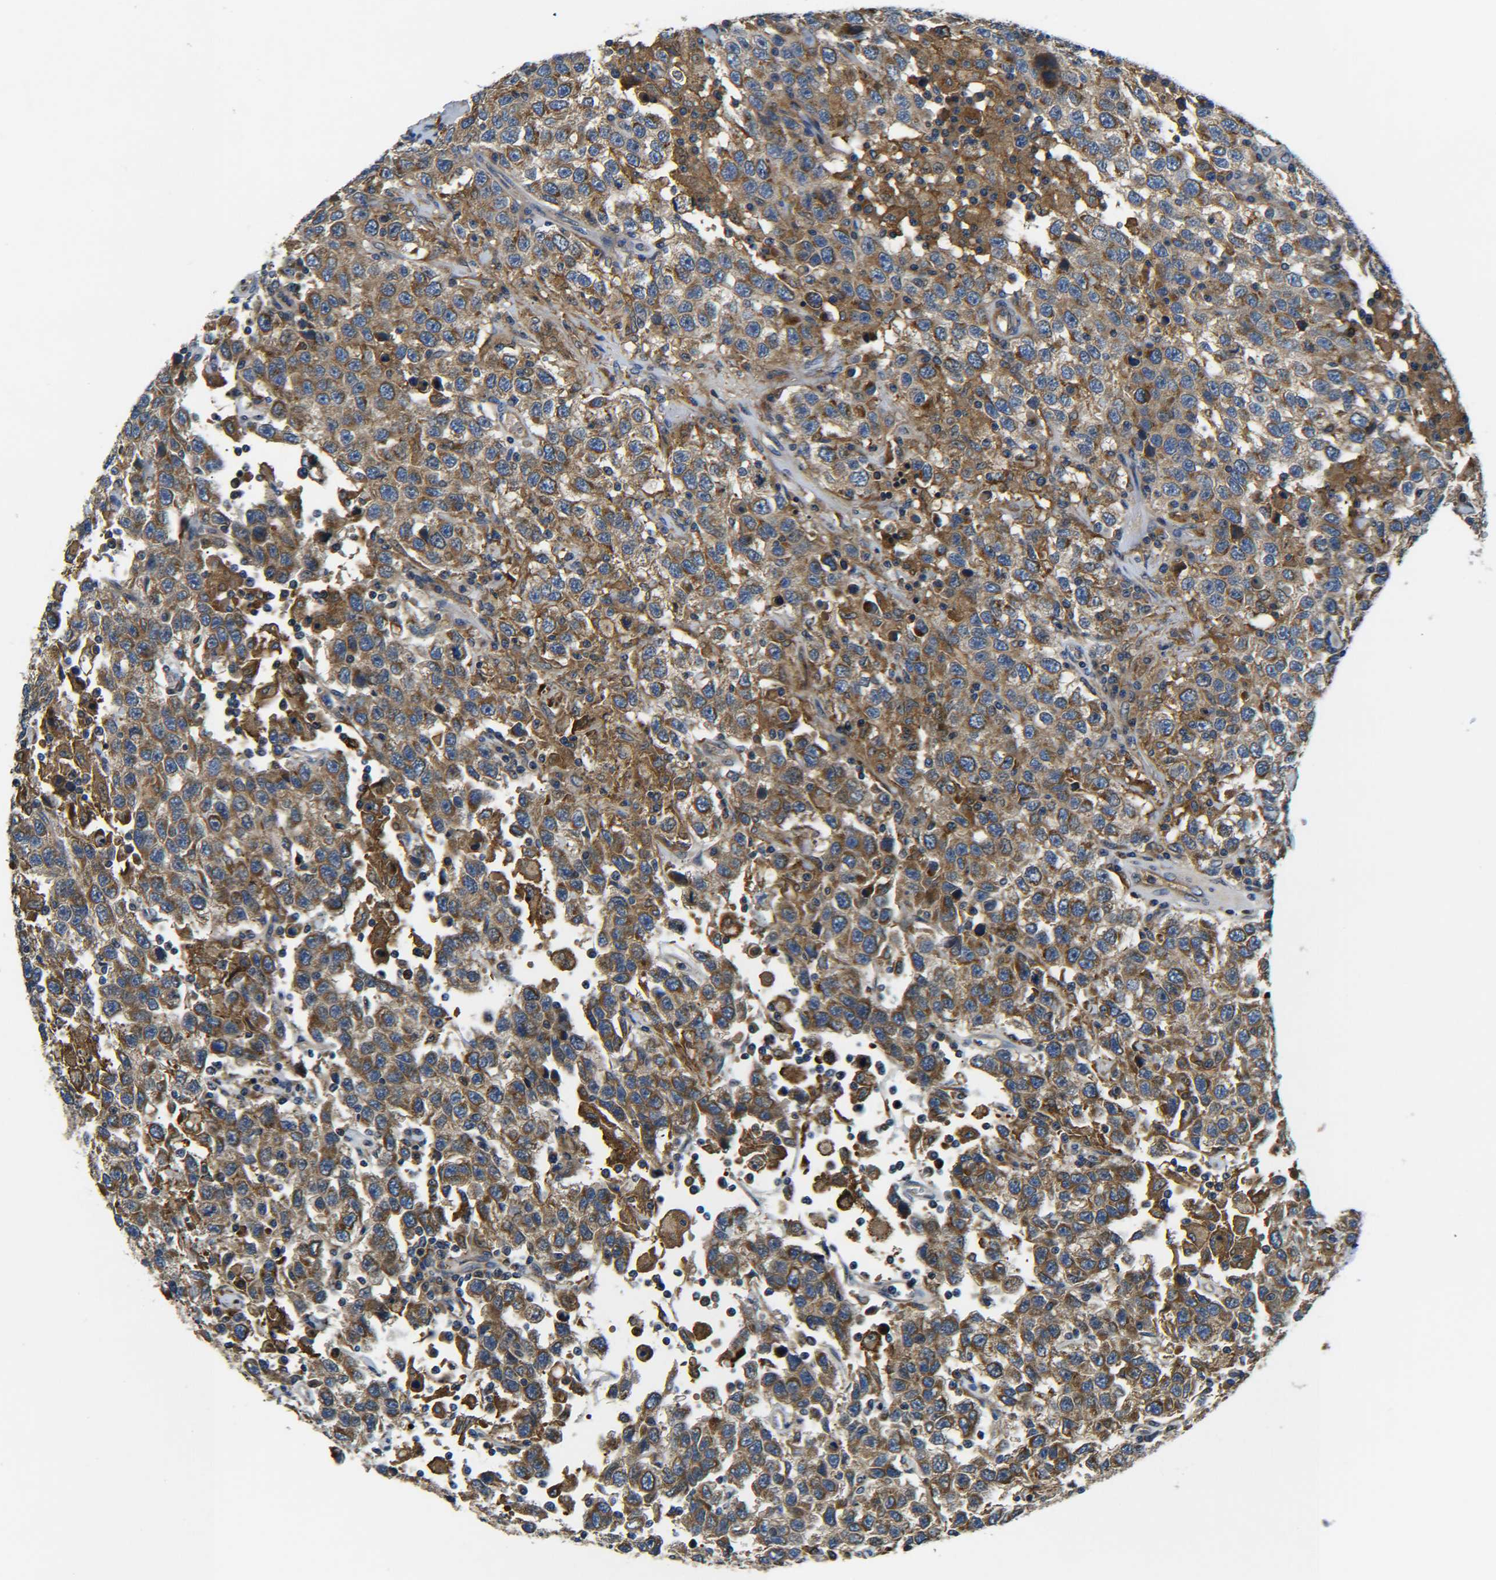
{"staining": {"intensity": "moderate", "quantity": ">75%", "location": "cytoplasmic/membranous"}, "tissue": "testis cancer", "cell_type": "Tumor cells", "image_type": "cancer", "snomed": [{"axis": "morphology", "description": "Seminoma, NOS"}, {"axis": "topography", "description": "Testis"}], "caption": "Testis cancer (seminoma) stained with a protein marker demonstrates moderate staining in tumor cells.", "gene": "RAB1B", "patient": {"sex": "male", "age": 41}}